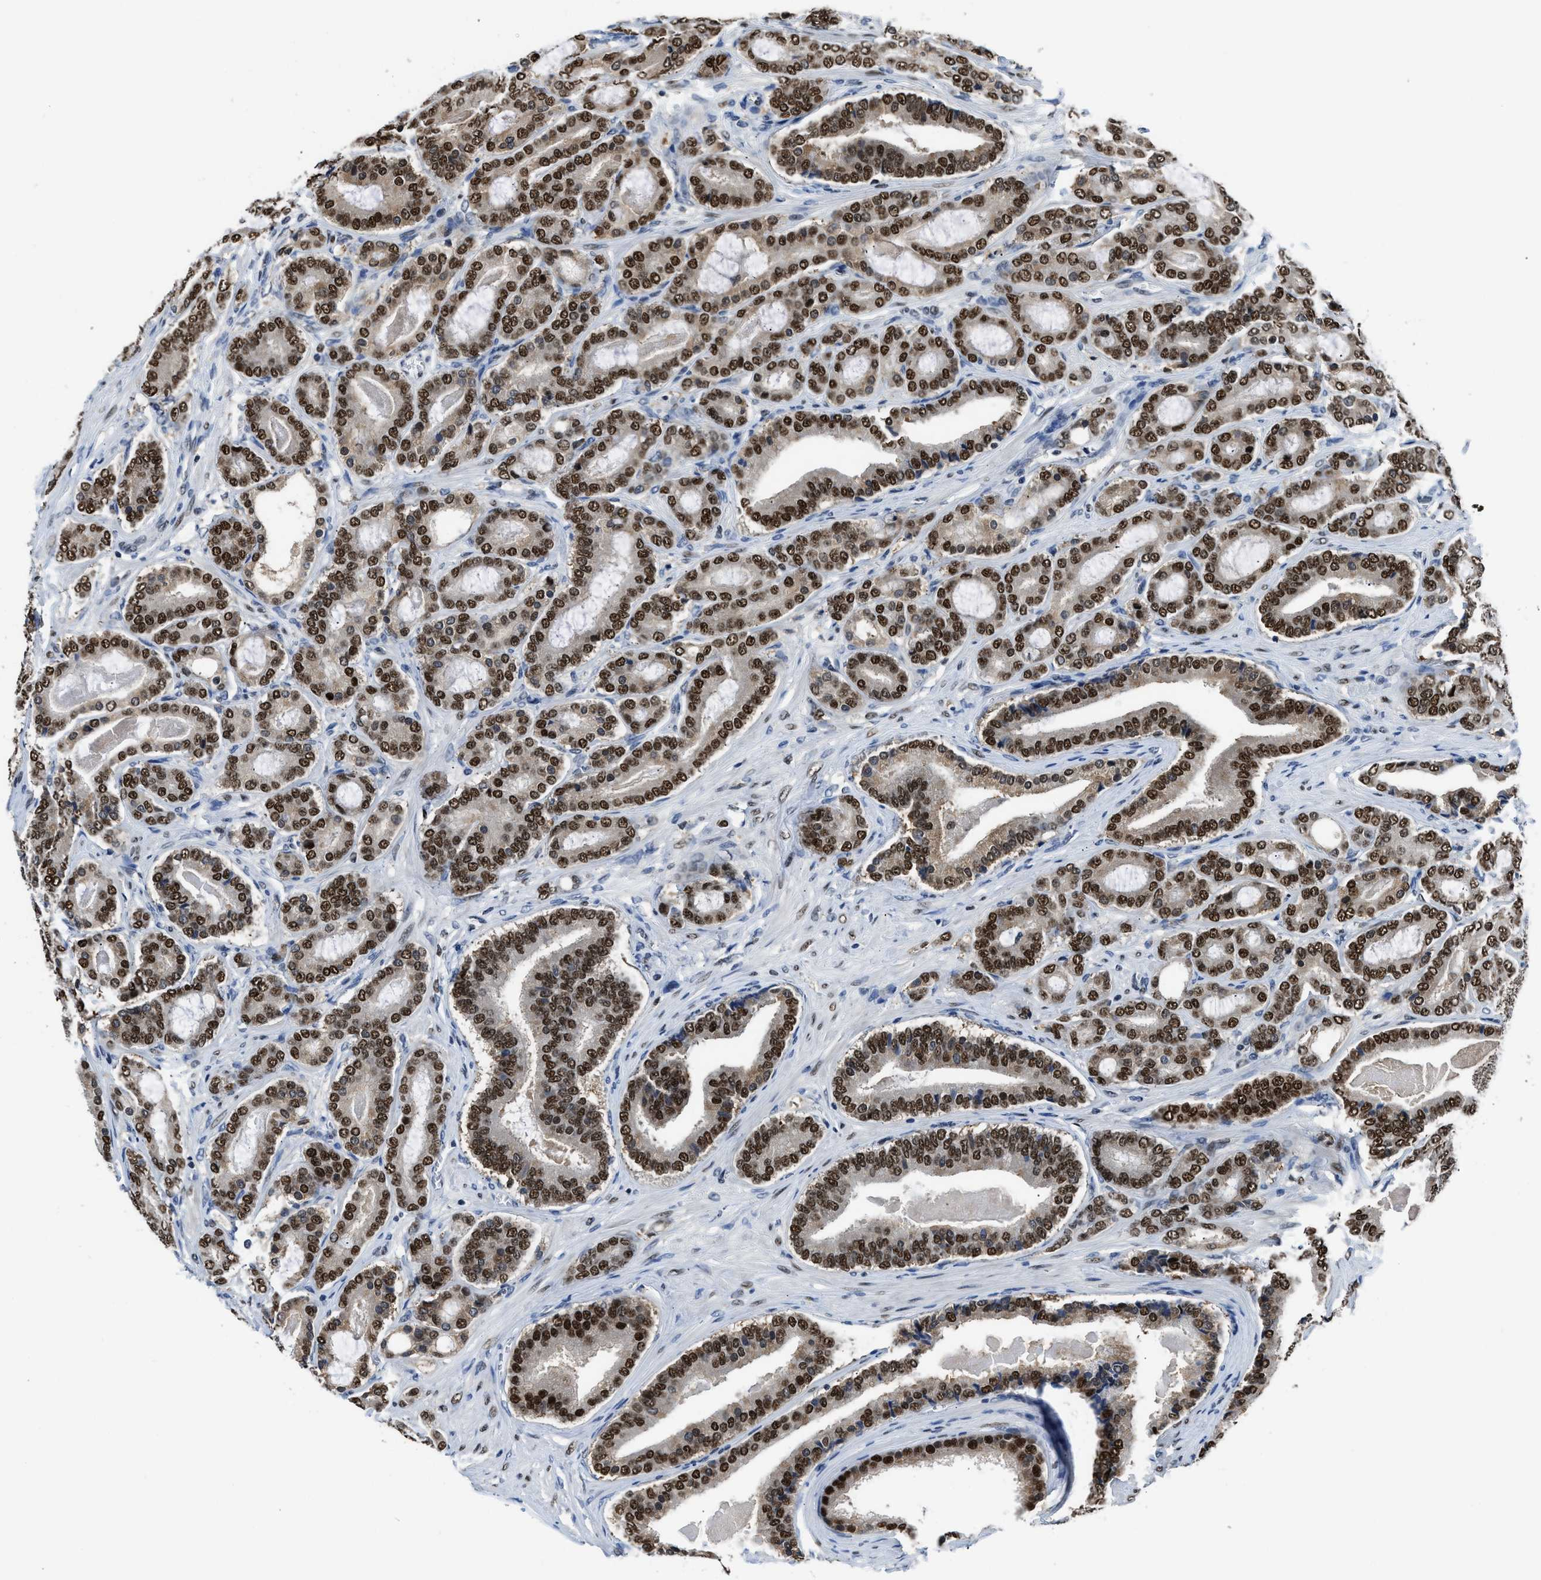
{"staining": {"intensity": "strong", "quantity": ">75%", "location": "nuclear"}, "tissue": "prostate cancer", "cell_type": "Tumor cells", "image_type": "cancer", "snomed": [{"axis": "morphology", "description": "Adenocarcinoma, High grade"}, {"axis": "topography", "description": "Prostate"}], "caption": "Prostate adenocarcinoma (high-grade) stained with IHC exhibits strong nuclear staining in approximately >75% of tumor cells. Immunohistochemistry stains the protein in brown and the nuclei are stained blue.", "gene": "ALX1", "patient": {"sex": "male", "age": 60}}